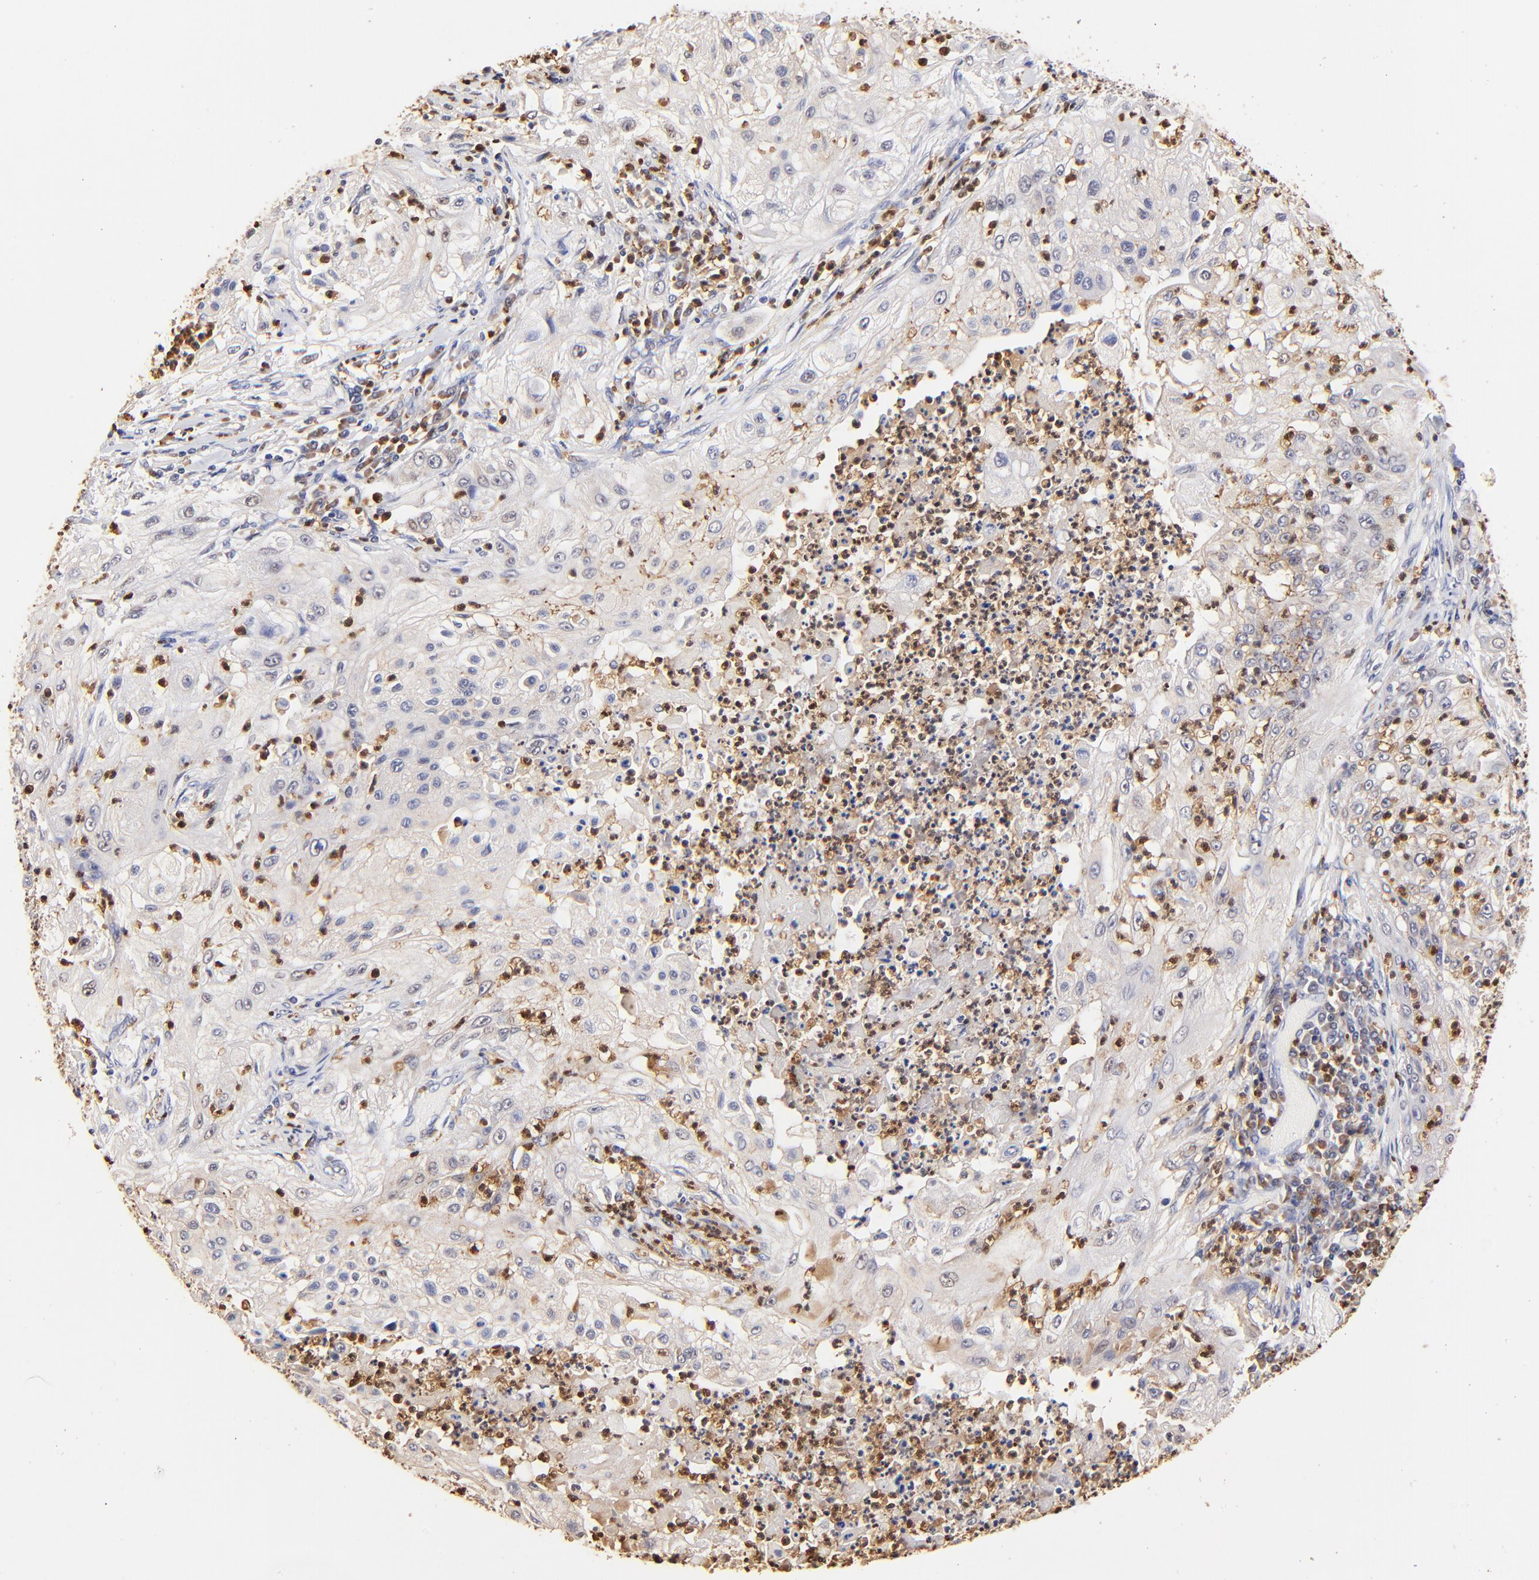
{"staining": {"intensity": "weak", "quantity": "<25%", "location": "cytoplasmic/membranous"}, "tissue": "lung cancer", "cell_type": "Tumor cells", "image_type": "cancer", "snomed": [{"axis": "morphology", "description": "Inflammation, NOS"}, {"axis": "morphology", "description": "Squamous cell carcinoma, NOS"}, {"axis": "topography", "description": "Lymph node"}, {"axis": "topography", "description": "Soft tissue"}, {"axis": "topography", "description": "Lung"}], "caption": "IHC photomicrograph of human squamous cell carcinoma (lung) stained for a protein (brown), which exhibits no staining in tumor cells.", "gene": "BBOF1", "patient": {"sex": "male", "age": 66}}